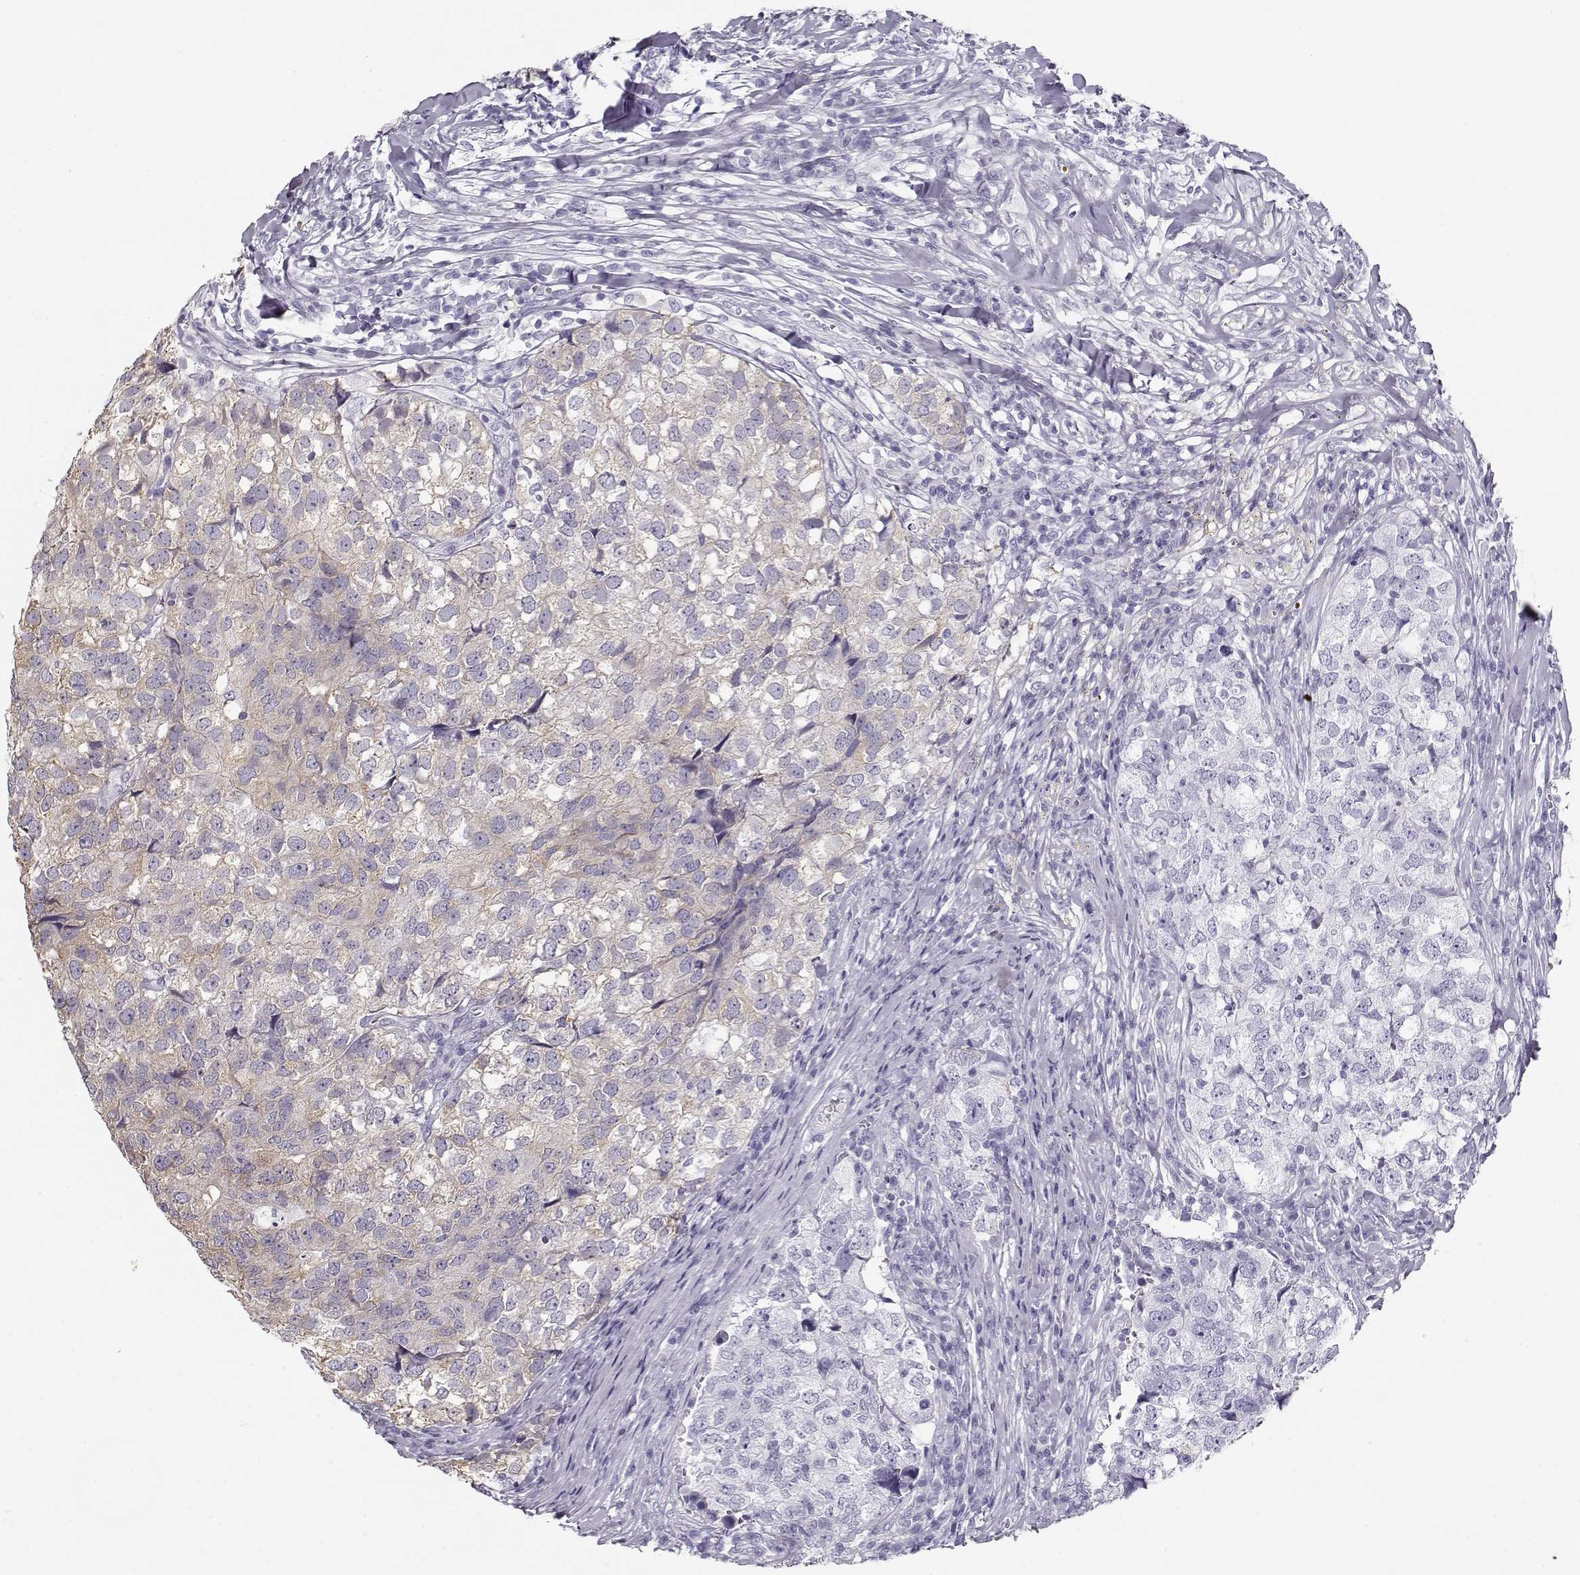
{"staining": {"intensity": "weak", "quantity": "25%-75%", "location": "cytoplasmic/membranous"}, "tissue": "breast cancer", "cell_type": "Tumor cells", "image_type": "cancer", "snomed": [{"axis": "morphology", "description": "Duct carcinoma"}, {"axis": "topography", "description": "Breast"}], "caption": "Breast infiltrating ductal carcinoma stained for a protein demonstrates weak cytoplasmic/membranous positivity in tumor cells.", "gene": "MAGEC1", "patient": {"sex": "female", "age": 30}}